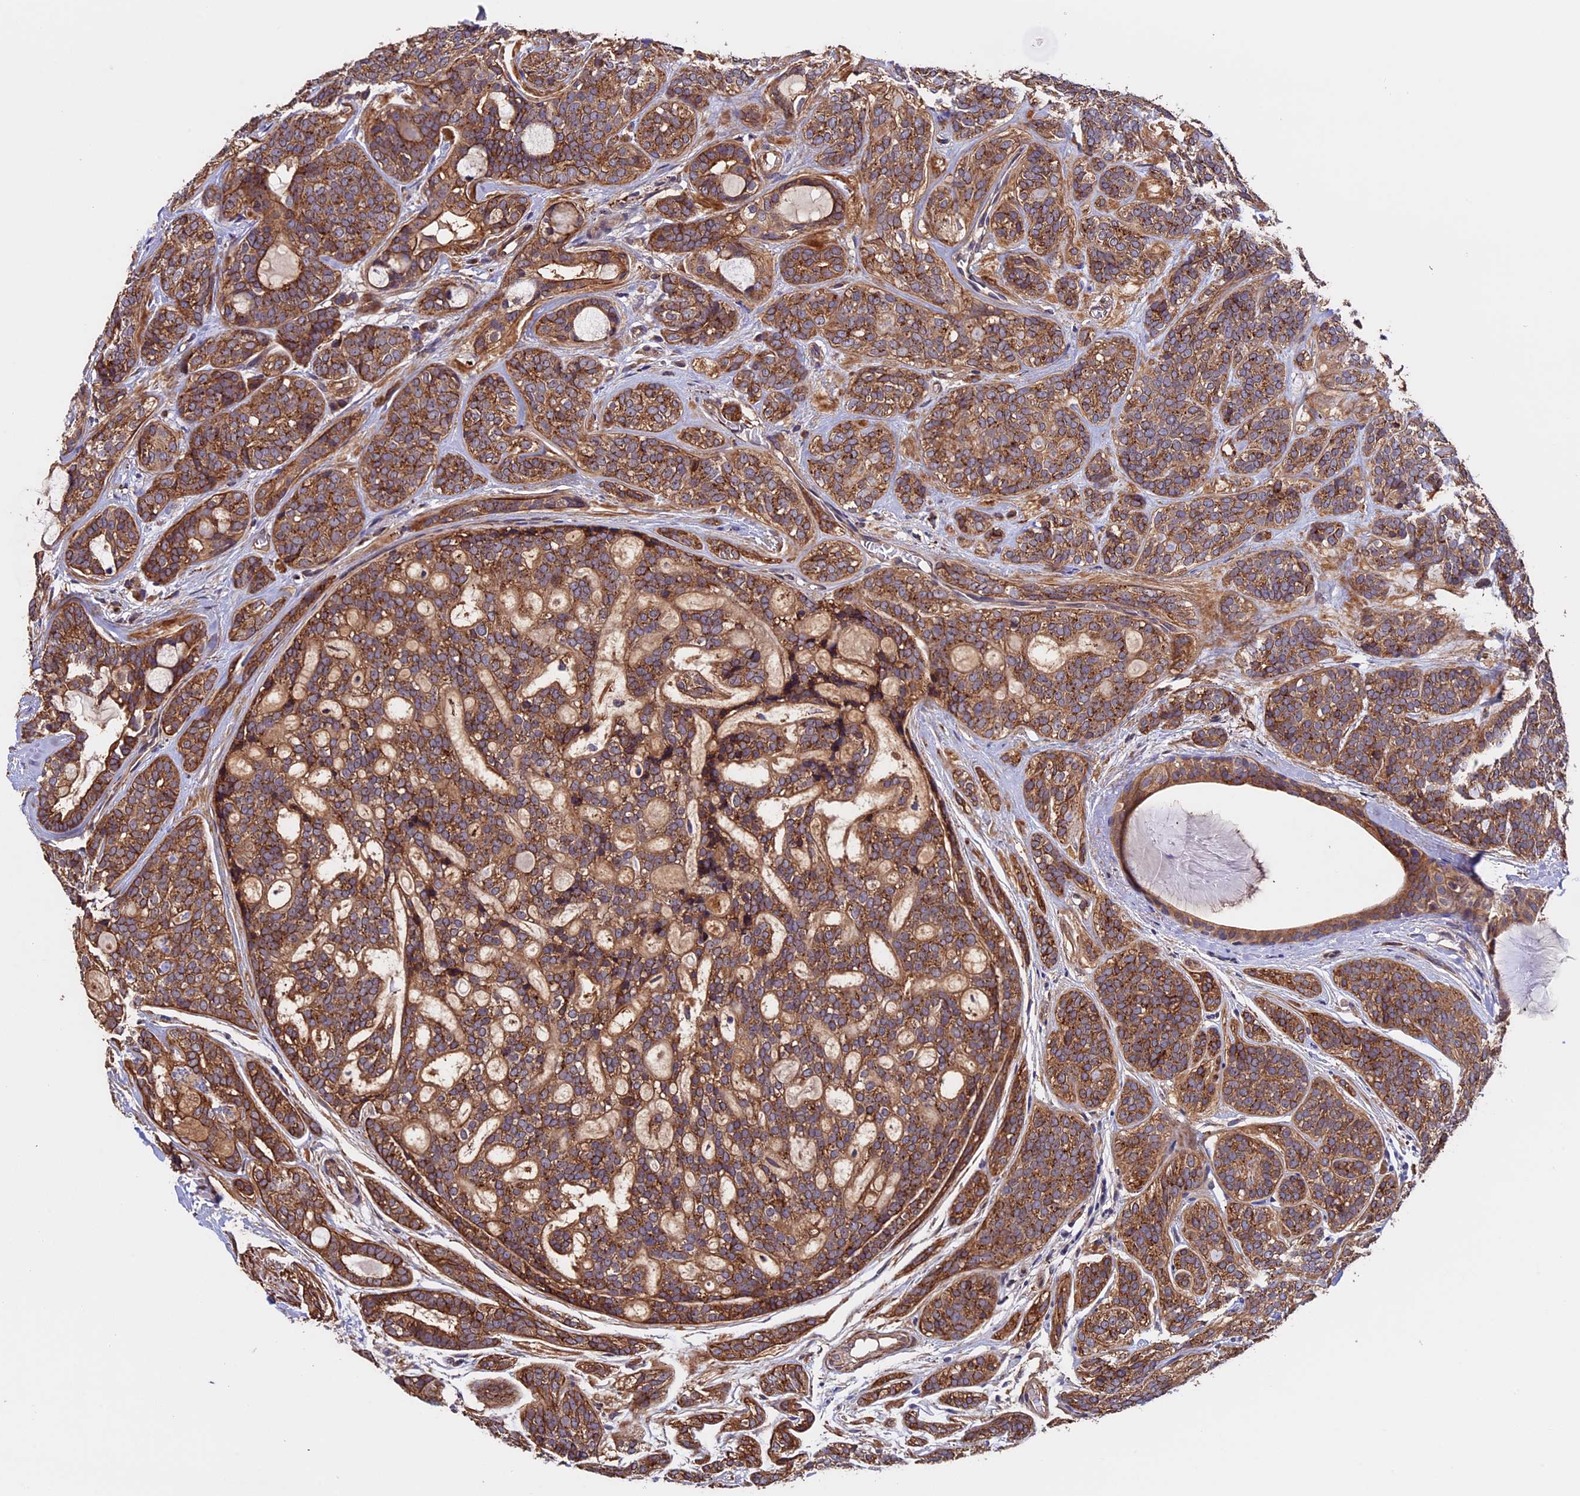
{"staining": {"intensity": "moderate", "quantity": ">75%", "location": "cytoplasmic/membranous"}, "tissue": "head and neck cancer", "cell_type": "Tumor cells", "image_type": "cancer", "snomed": [{"axis": "morphology", "description": "Adenocarcinoma, NOS"}, {"axis": "topography", "description": "Head-Neck"}], "caption": "There is medium levels of moderate cytoplasmic/membranous positivity in tumor cells of head and neck cancer, as demonstrated by immunohistochemical staining (brown color).", "gene": "SLC9A5", "patient": {"sex": "male", "age": 66}}